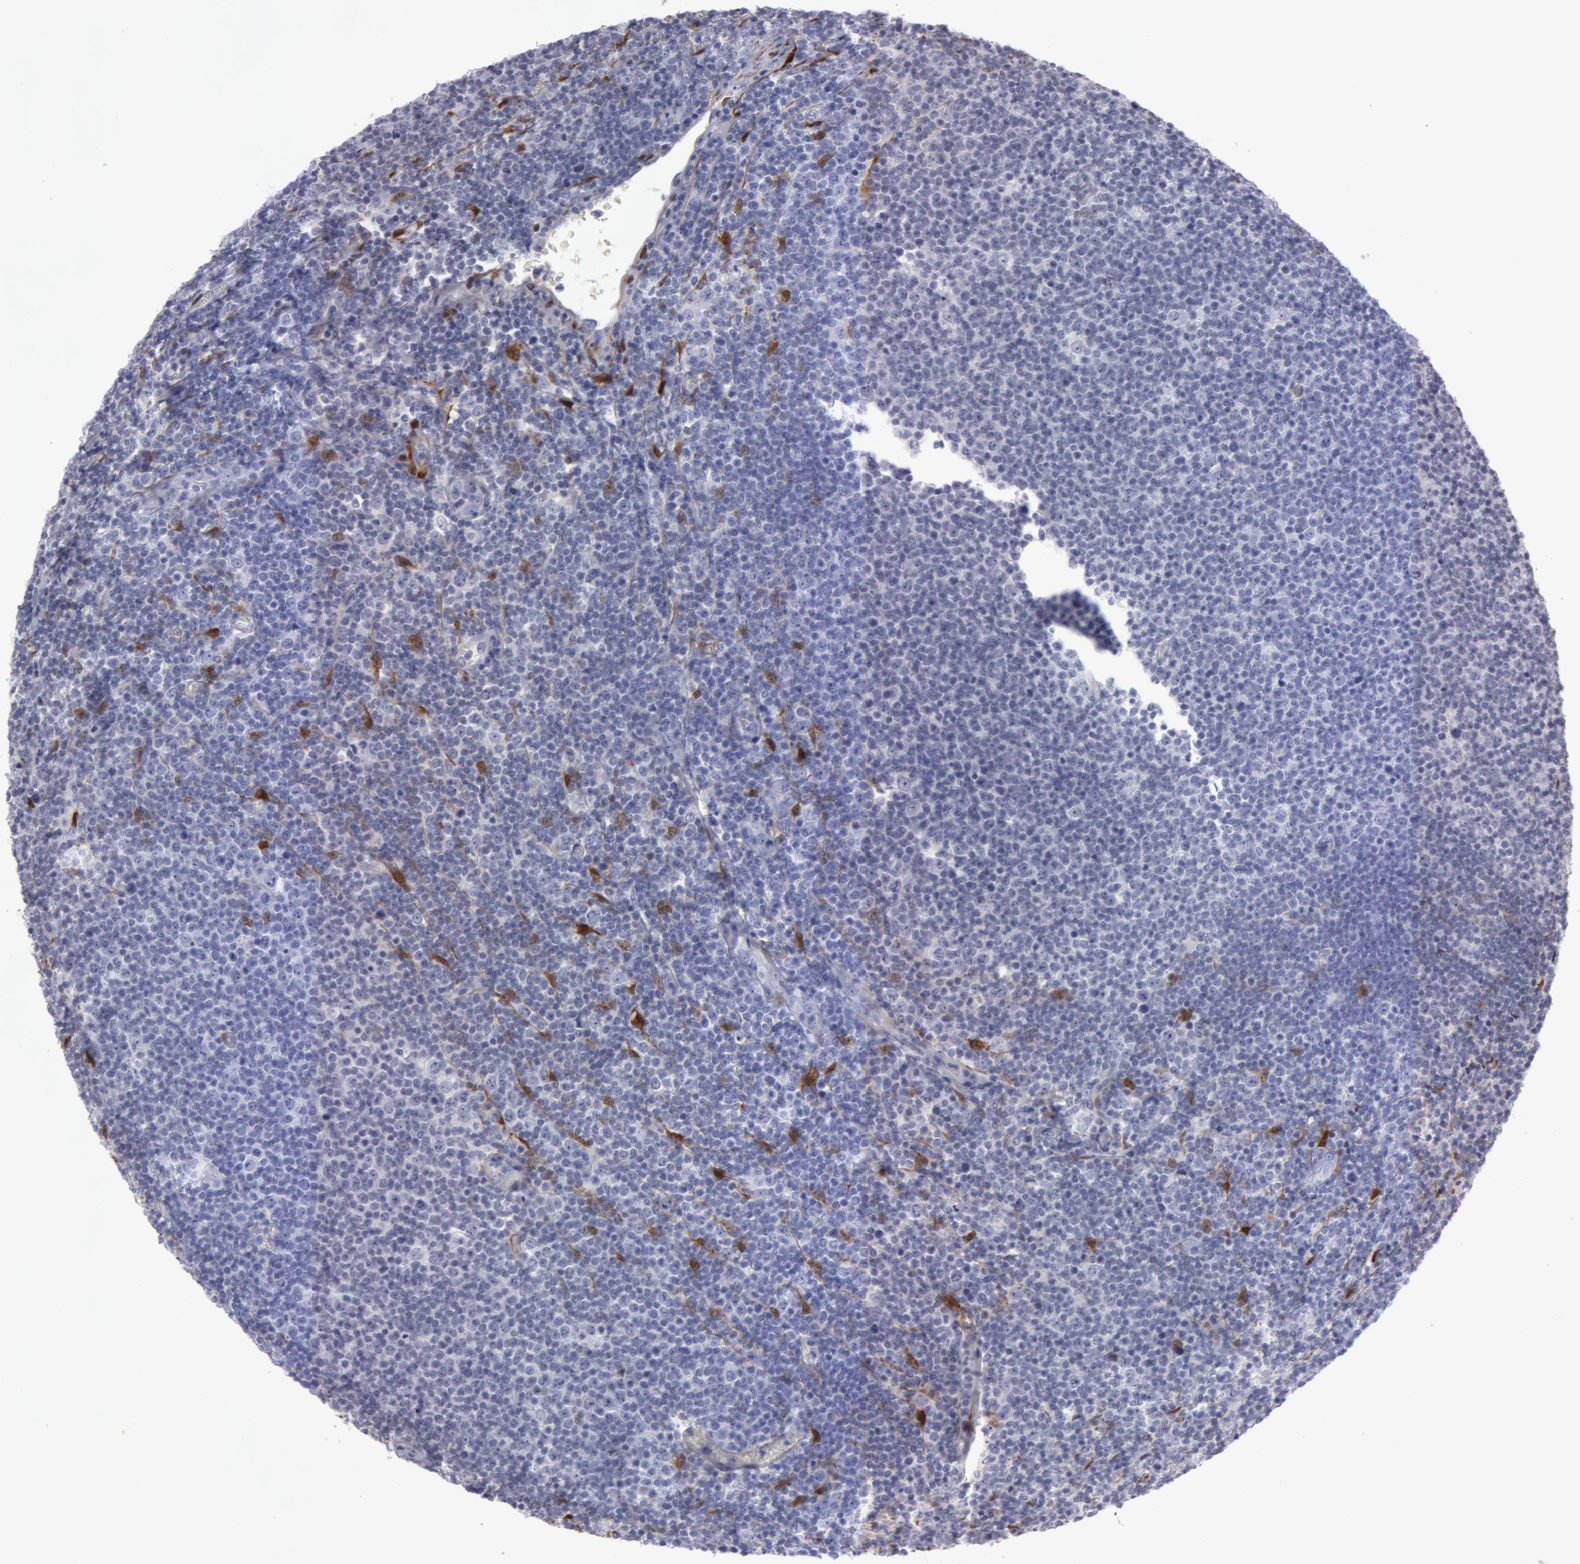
{"staining": {"intensity": "weak", "quantity": "<25%", "location": "cytoplasmic/membranous"}, "tissue": "lymphoma", "cell_type": "Tumor cells", "image_type": "cancer", "snomed": [{"axis": "morphology", "description": "Malignant lymphoma, non-Hodgkin's type, Low grade"}, {"axis": "topography", "description": "Lymph node"}], "caption": "Human lymphoma stained for a protein using immunohistochemistry (IHC) reveals no expression in tumor cells.", "gene": "TAGLN", "patient": {"sex": "male", "age": 74}}